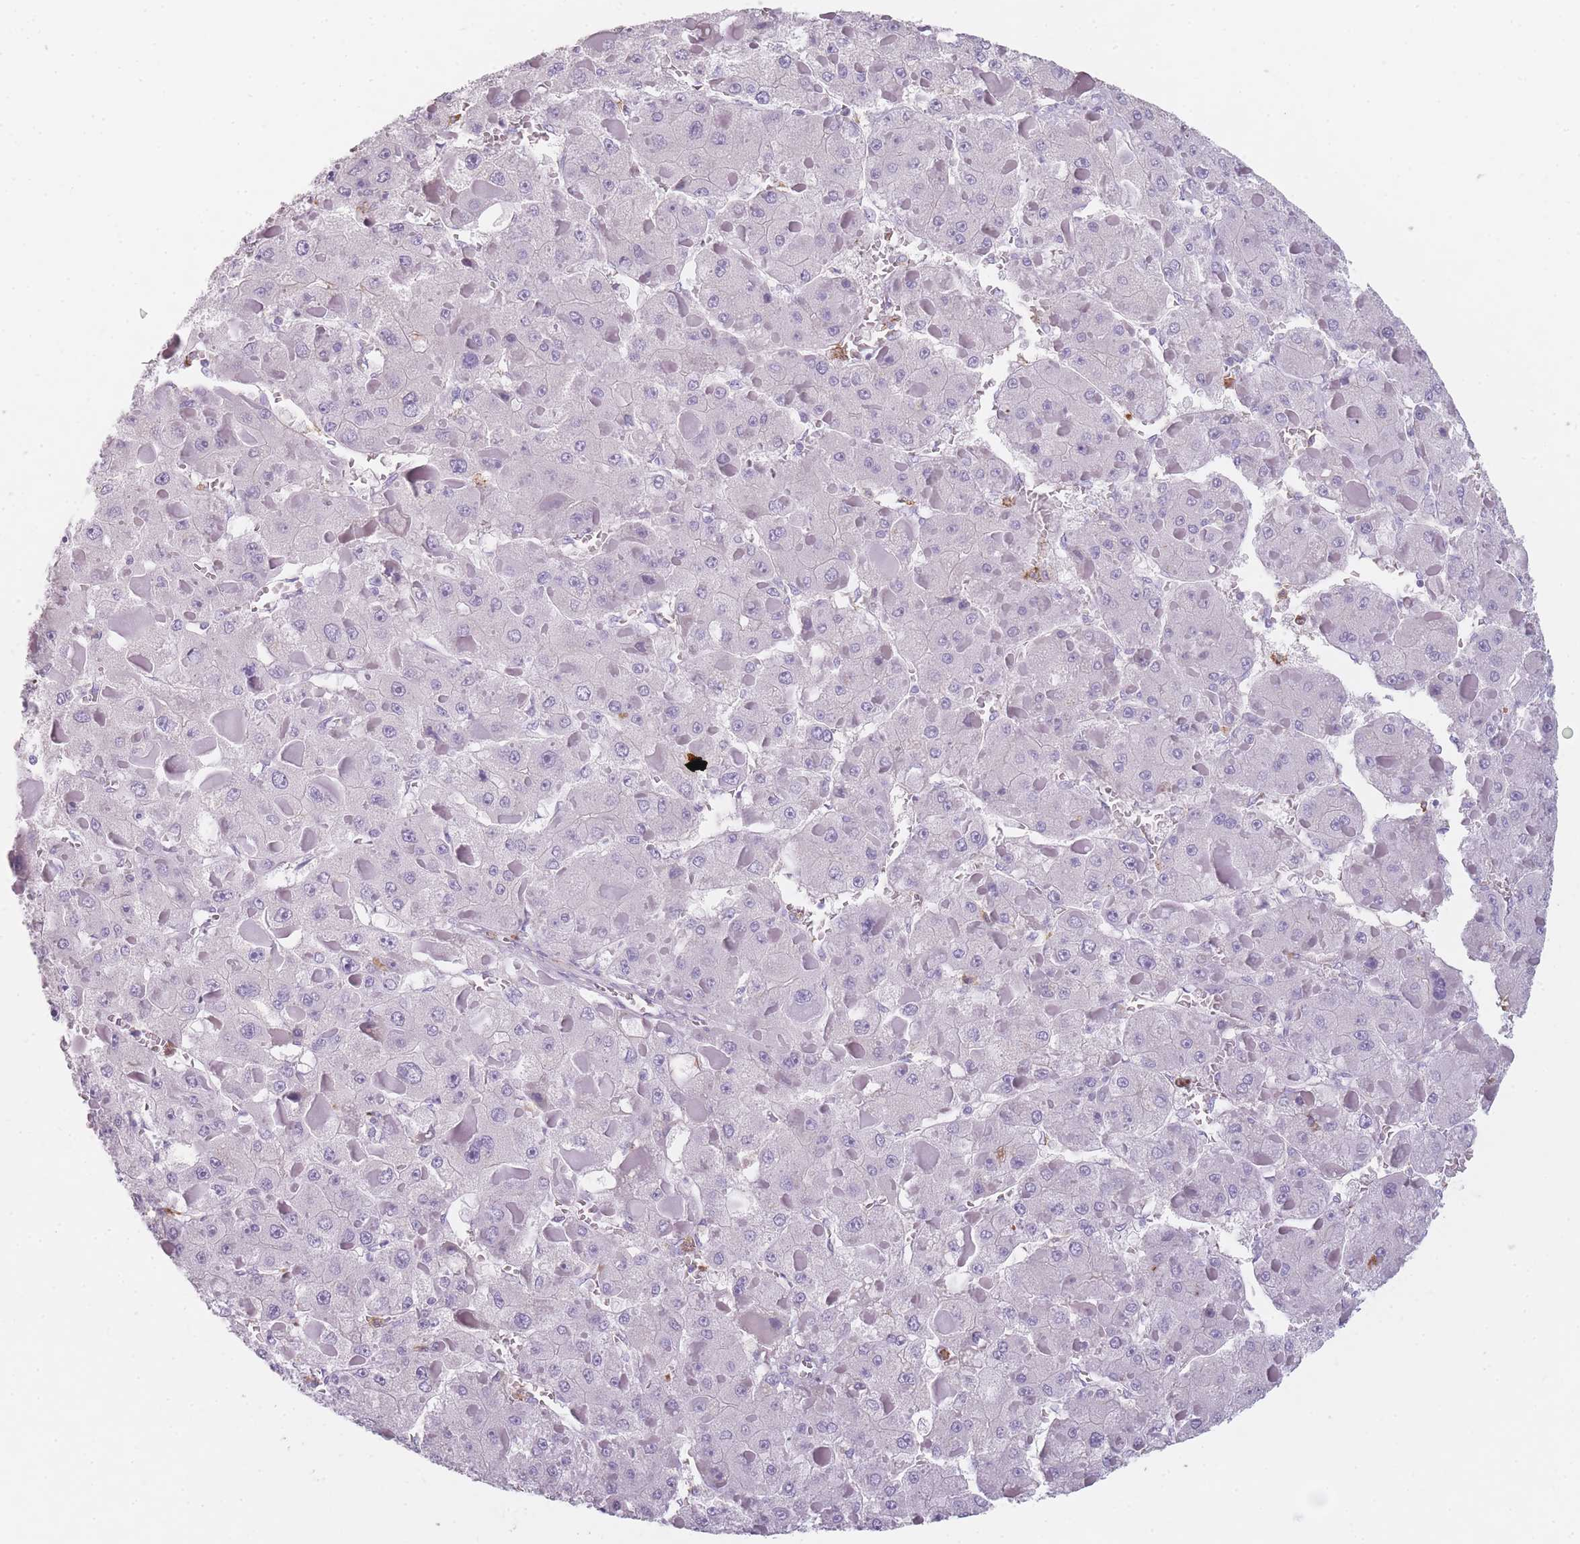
{"staining": {"intensity": "negative", "quantity": "none", "location": "none"}, "tissue": "liver cancer", "cell_type": "Tumor cells", "image_type": "cancer", "snomed": [{"axis": "morphology", "description": "Carcinoma, Hepatocellular, NOS"}, {"axis": "topography", "description": "Liver"}], "caption": "IHC photomicrograph of neoplastic tissue: human liver cancer stained with DAB (3,3'-diaminobenzidine) shows no significant protein expression in tumor cells.", "gene": "CR1L", "patient": {"sex": "female", "age": 73}}